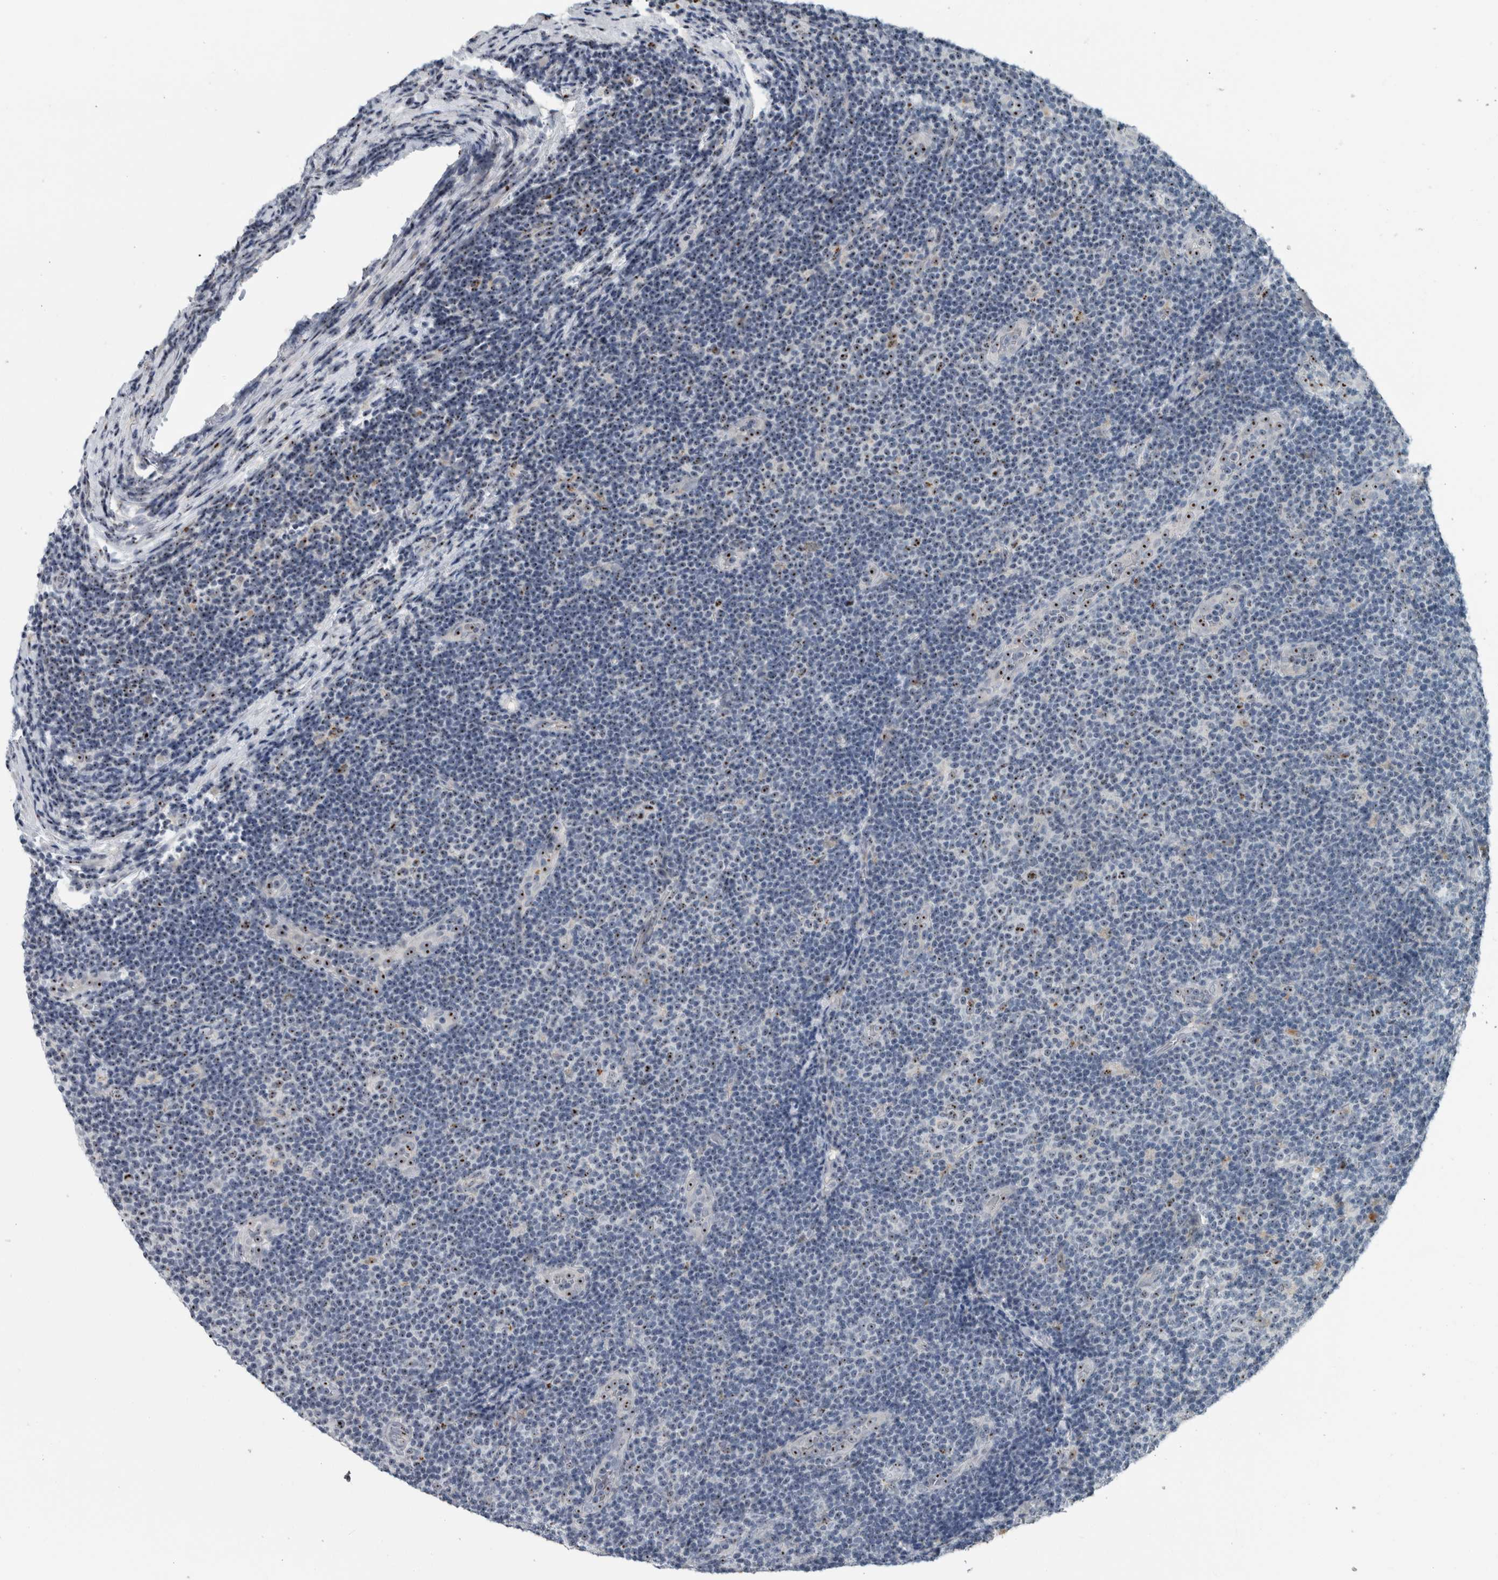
{"staining": {"intensity": "moderate", "quantity": "<25%", "location": "nuclear"}, "tissue": "lymphoma", "cell_type": "Tumor cells", "image_type": "cancer", "snomed": [{"axis": "morphology", "description": "Malignant lymphoma, non-Hodgkin's type, Low grade"}, {"axis": "topography", "description": "Lymph node"}], "caption": "A high-resolution micrograph shows immunohistochemistry staining of lymphoma, which demonstrates moderate nuclear staining in about <25% of tumor cells.", "gene": "UTP6", "patient": {"sex": "male", "age": 83}}